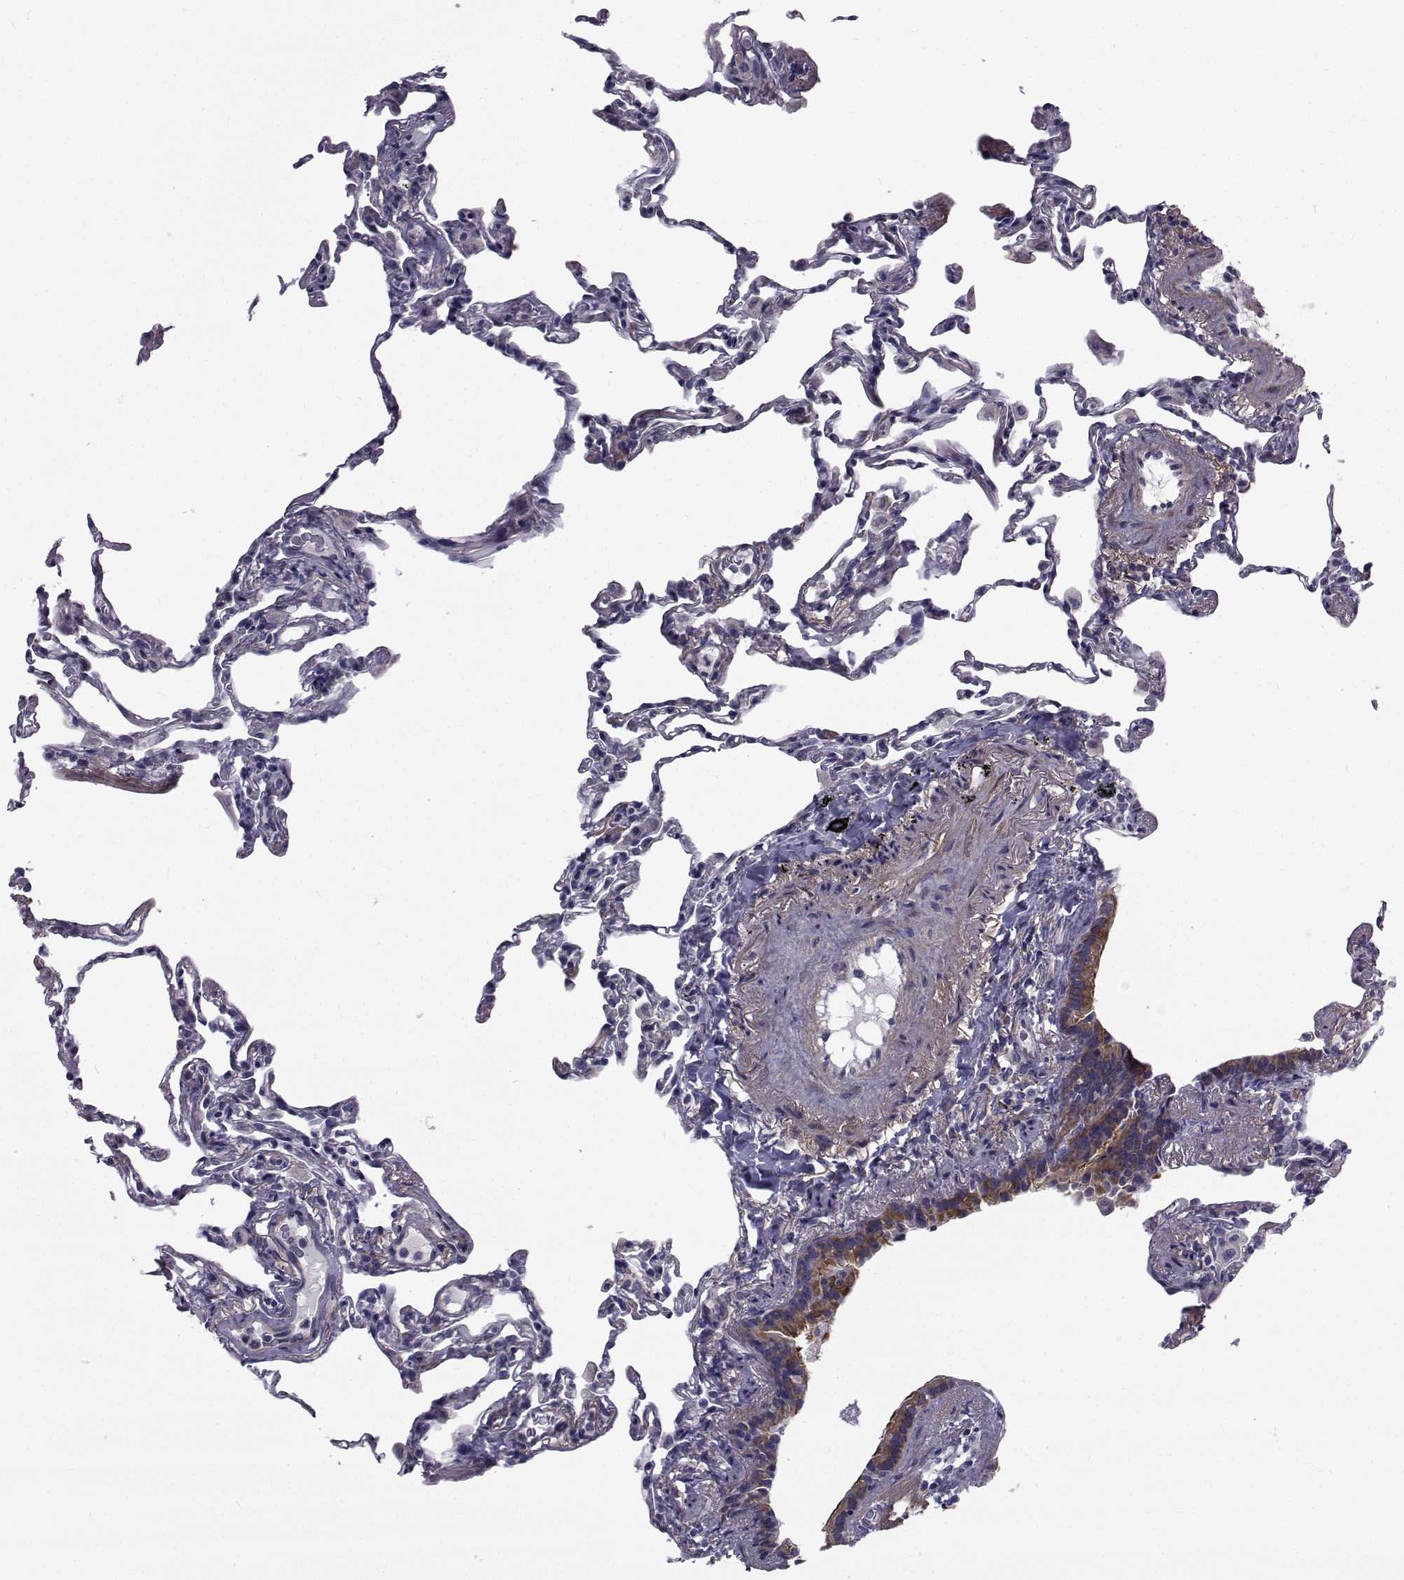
{"staining": {"intensity": "negative", "quantity": "none", "location": "none"}, "tissue": "lung", "cell_type": "Alveolar cells", "image_type": "normal", "snomed": [{"axis": "morphology", "description": "Normal tissue, NOS"}, {"axis": "topography", "description": "Lung"}], "caption": "DAB immunohistochemical staining of unremarkable human lung shows no significant staining in alveolar cells.", "gene": "CFAP74", "patient": {"sex": "female", "age": 57}}